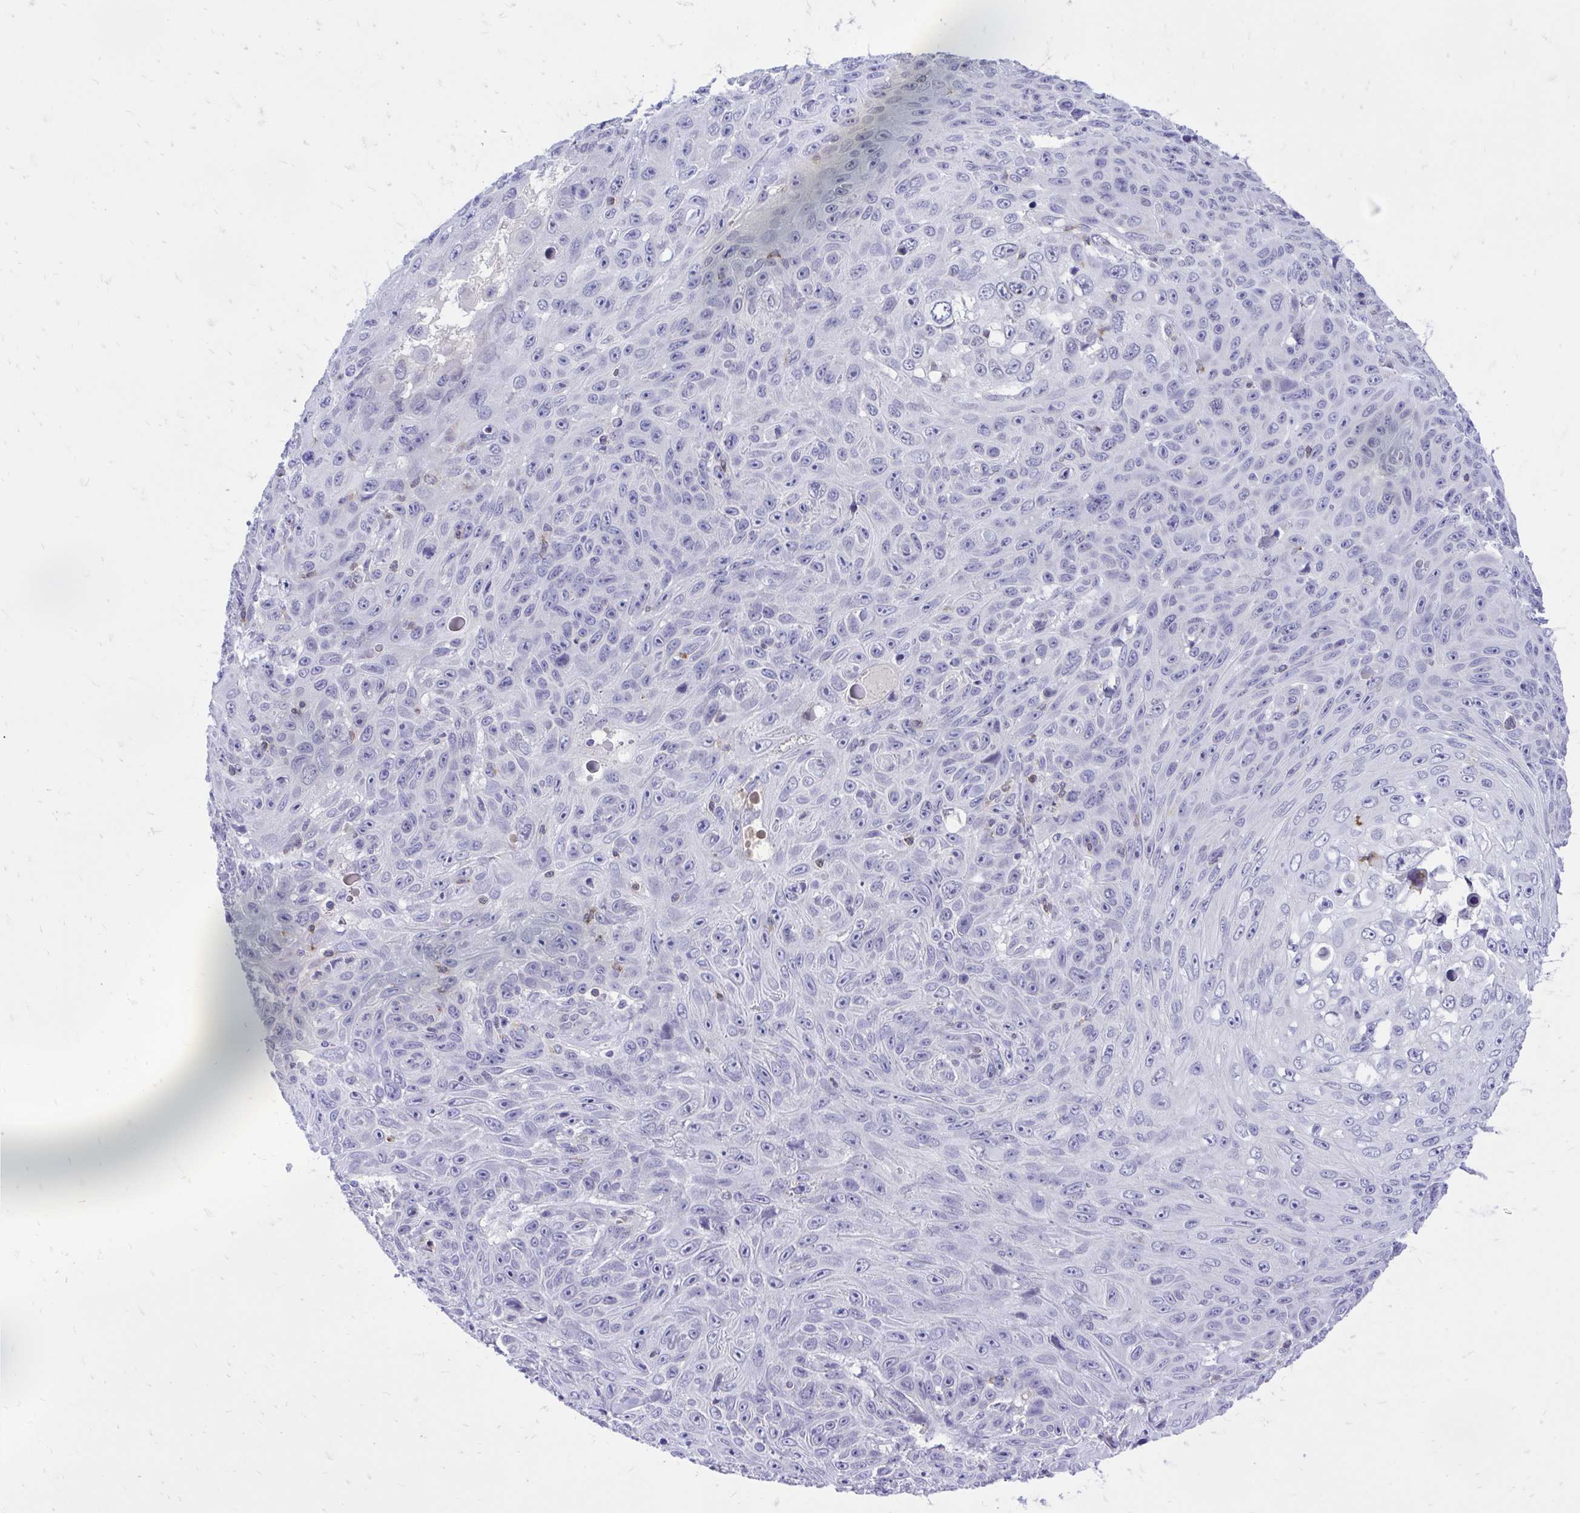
{"staining": {"intensity": "negative", "quantity": "none", "location": "none"}, "tissue": "skin cancer", "cell_type": "Tumor cells", "image_type": "cancer", "snomed": [{"axis": "morphology", "description": "Squamous cell carcinoma, NOS"}, {"axis": "topography", "description": "Skin"}], "caption": "DAB immunohistochemical staining of skin cancer (squamous cell carcinoma) shows no significant staining in tumor cells. (DAB immunohistochemistry (IHC), high magnification).", "gene": "CXCL8", "patient": {"sex": "male", "age": 82}}